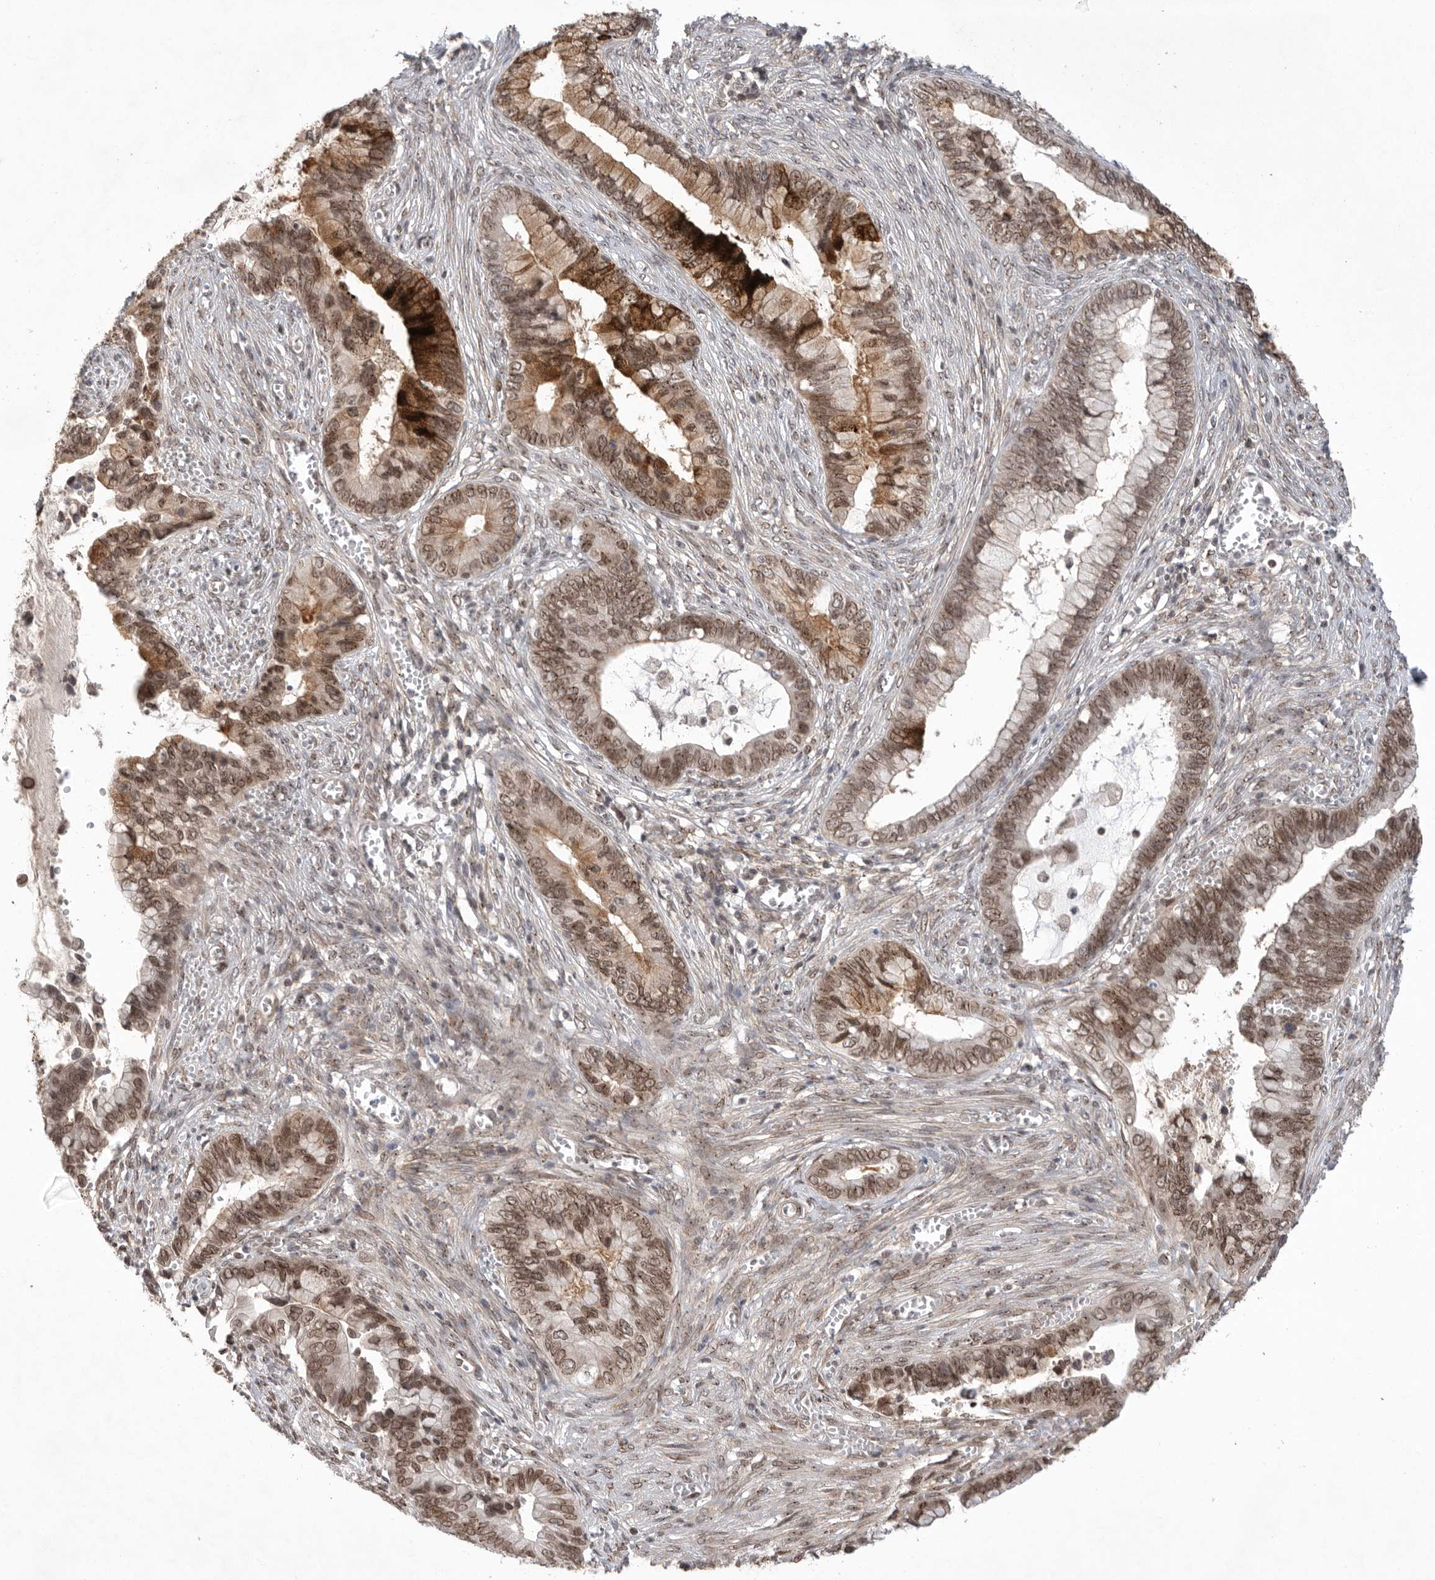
{"staining": {"intensity": "moderate", "quantity": ">75%", "location": "cytoplasmic/membranous,nuclear"}, "tissue": "cervical cancer", "cell_type": "Tumor cells", "image_type": "cancer", "snomed": [{"axis": "morphology", "description": "Adenocarcinoma, NOS"}, {"axis": "topography", "description": "Cervix"}], "caption": "Protein expression analysis of cervical cancer (adenocarcinoma) reveals moderate cytoplasmic/membranous and nuclear expression in approximately >75% of tumor cells.", "gene": "LEMD3", "patient": {"sex": "female", "age": 44}}